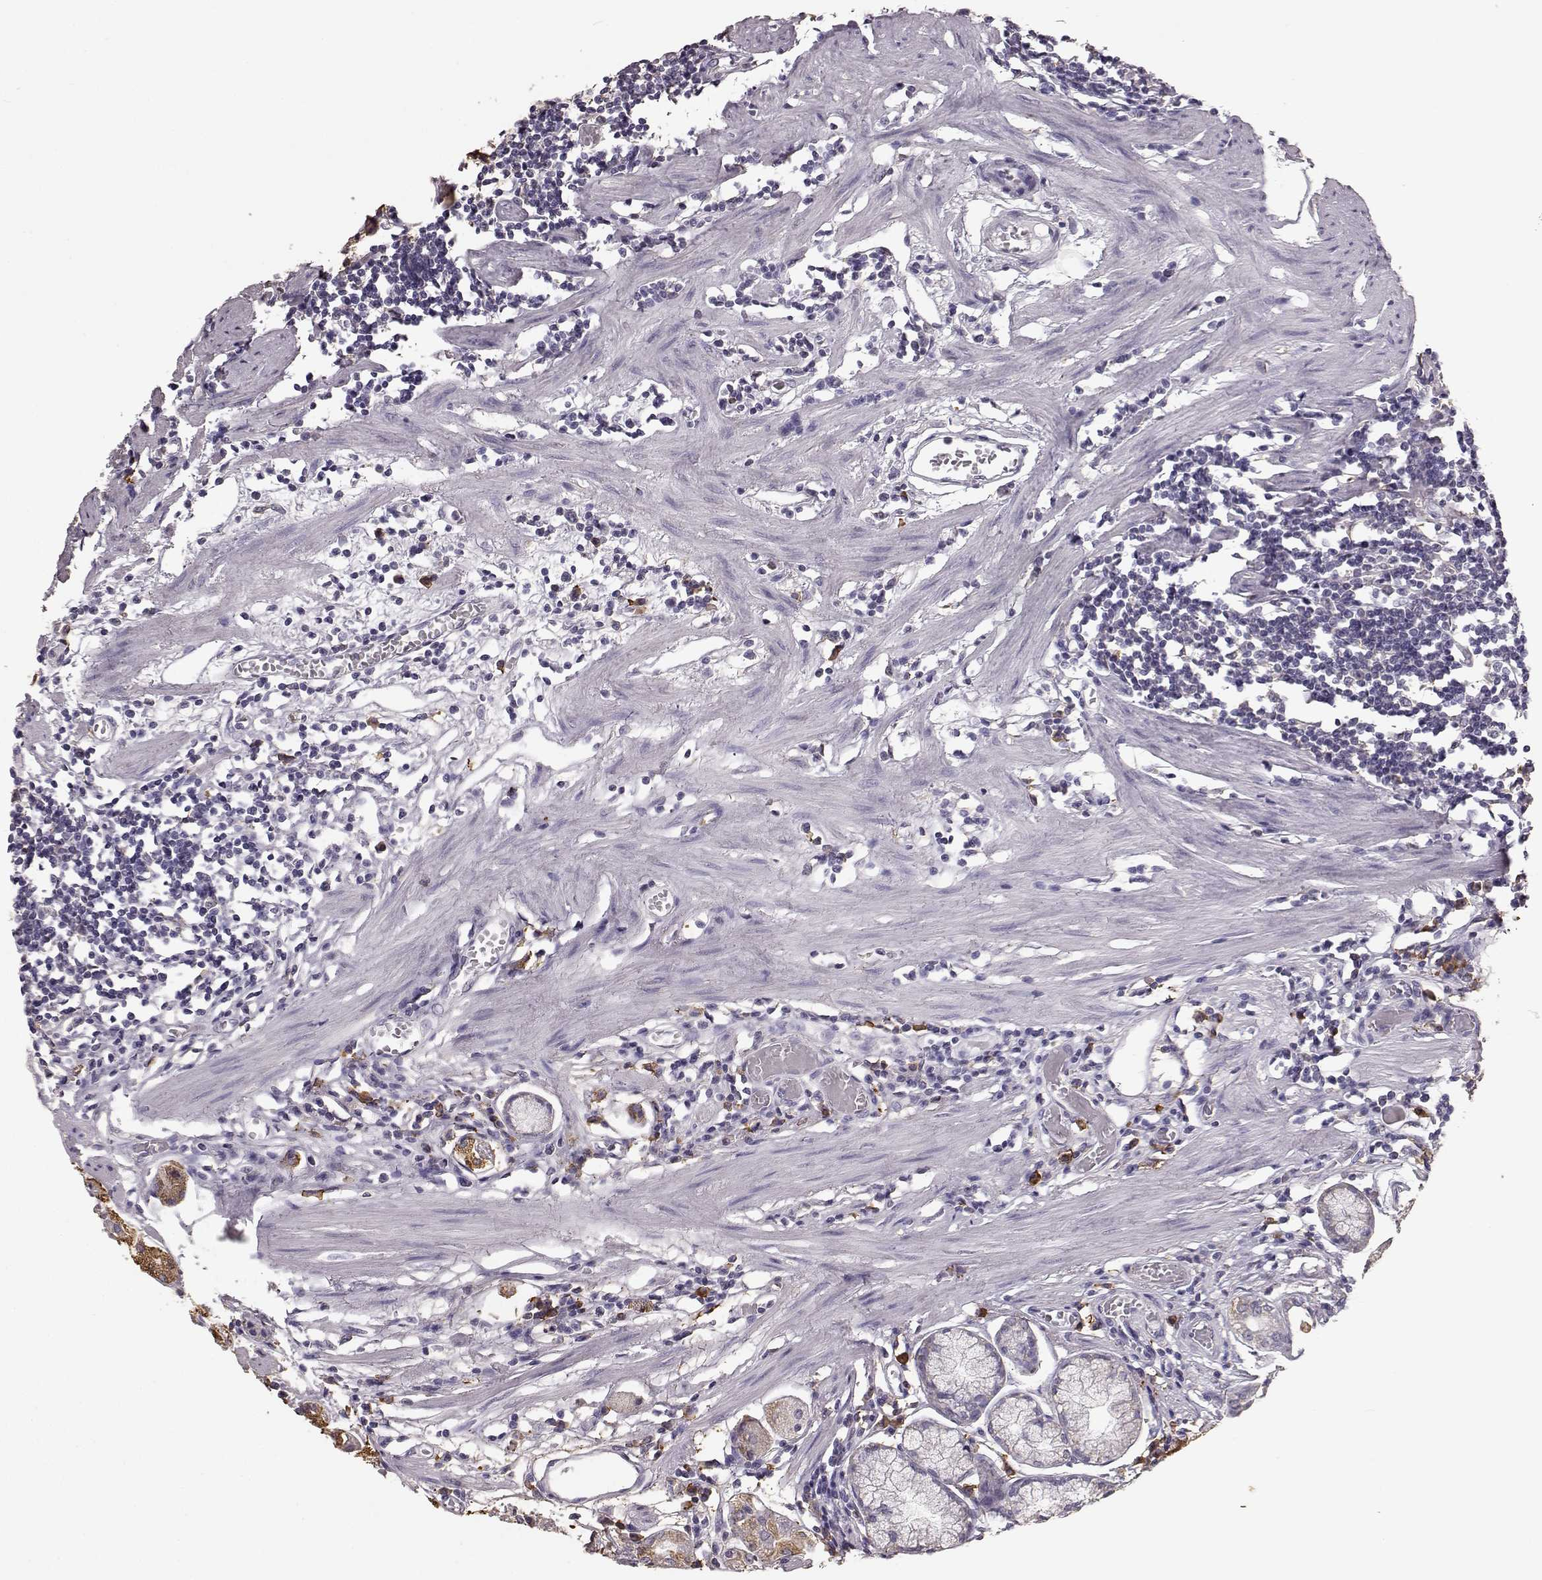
{"staining": {"intensity": "moderate", "quantity": "<25%", "location": "cytoplasmic/membranous"}, "tissue": "stomach", "cell_type": "Glandular cells", "image_type": "normal", "snomed": [{"axis": "morphology", "description": "Normal tissue, NOS"}, {"axis": "topography", "description": "Stomach"}], "caption": "High-power microscopy captured an IHC photomicrograph of unremarkable stomach, revealing moderate cytoplasmic/membranous positivity in approximately <25% of glandular cells.", "gene": "GABRG3", "patient": {"sex": "male", "age": 55}}